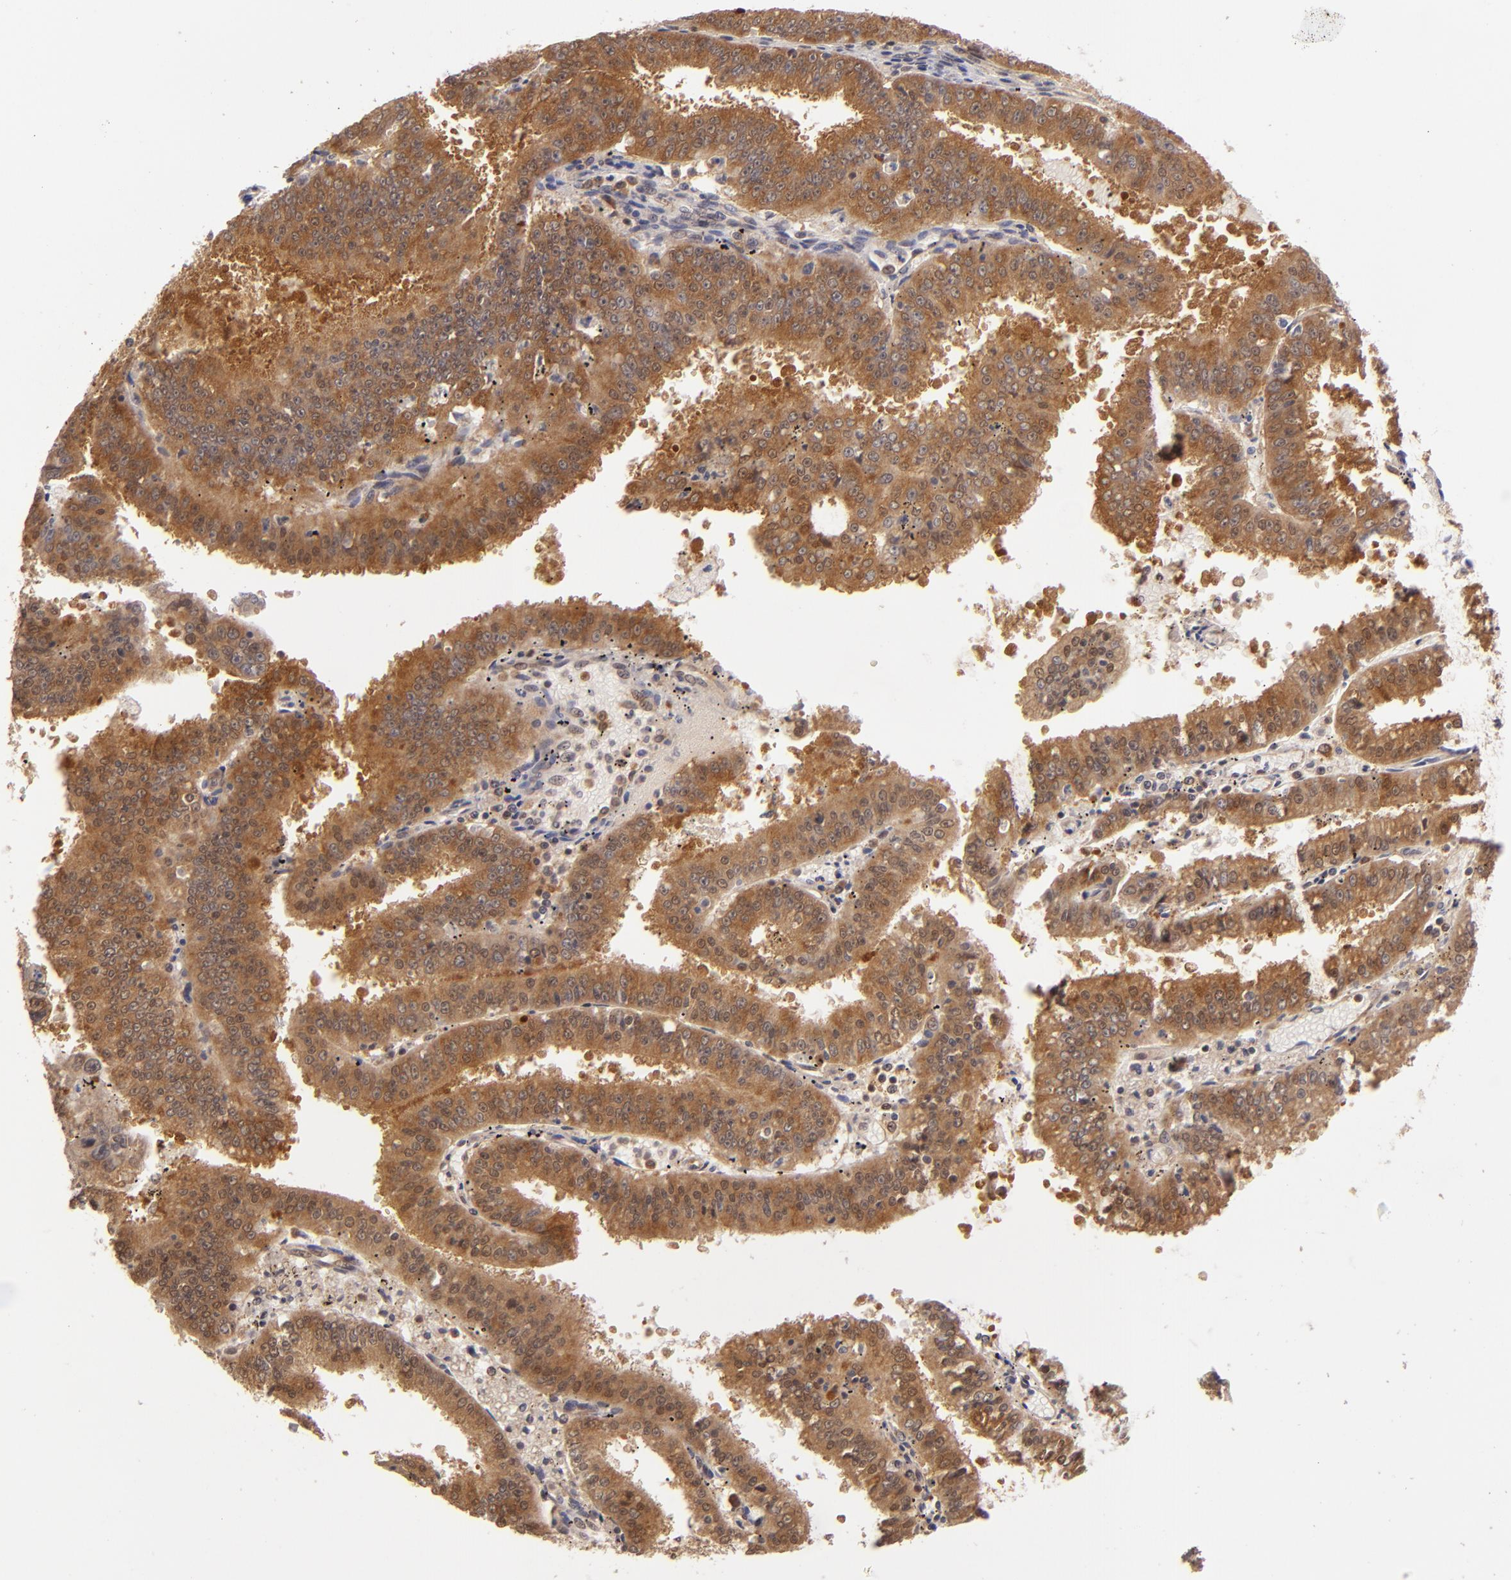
{"staining": {"intensity": "moderate", "quantity": ">75%", "location": "cytoplasmic/membranous"}, "tissue": "endometrial cancer", "cell_type": "Tumor cells", "image_type": "cancer", "snomed": [{"axis": "morphology", "description": "Adenocarcinoma, NOS"}, {"axis": "topography", "description": "Endometrium"}], "caption": "Tumor cells reveal moderate cytoplasmic/membranous staining in about >75% of cells in endometrial cancer (adenocarcinoma).", "gene": "MAPK3", "patient": {"sex": "female", "age": 66}}